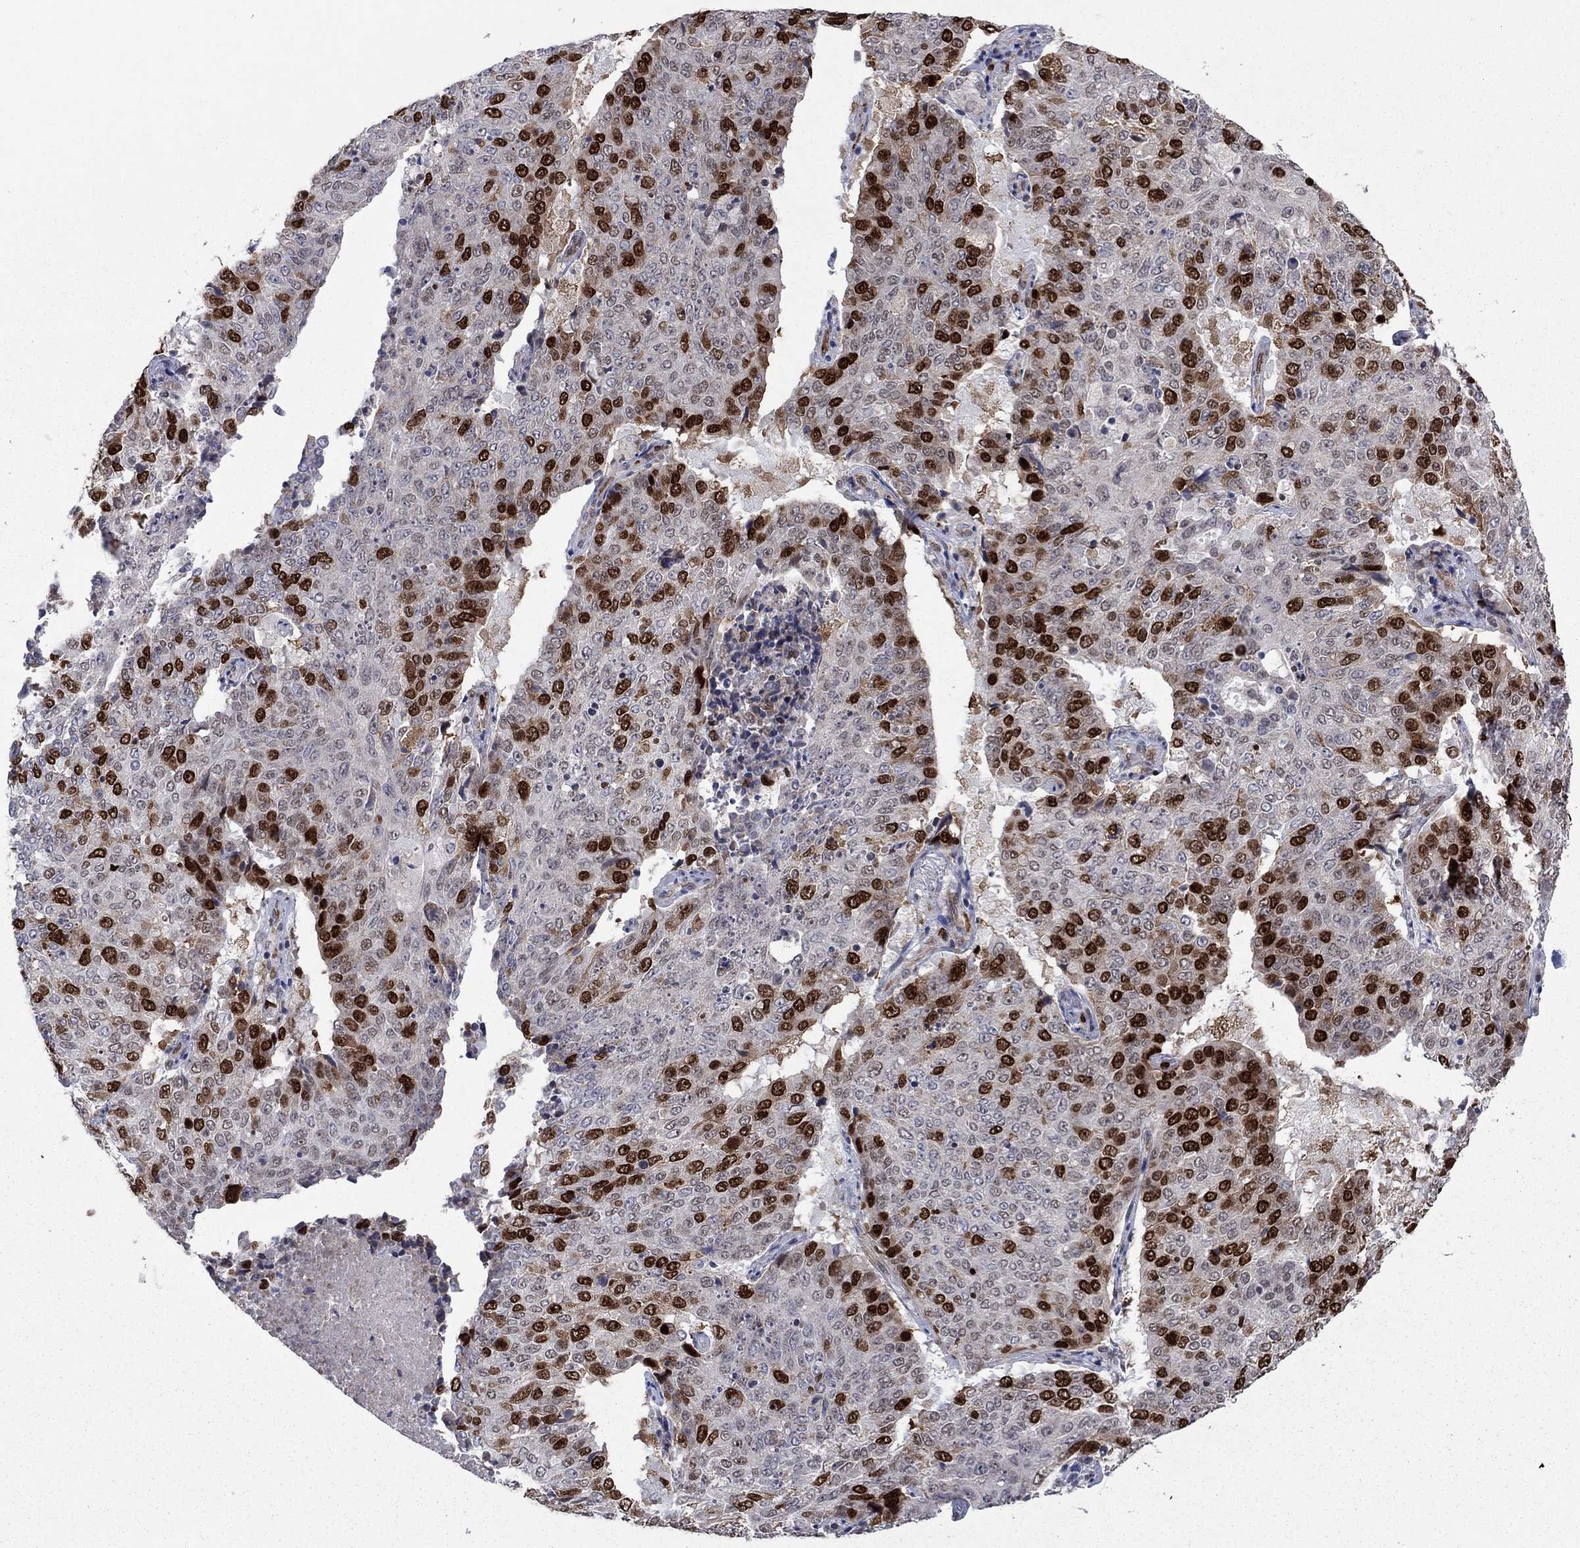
{"staining": {"intensity": "strong", "quantity": "25%-75%", "location": "nuclear"}, "tissue": "lung cancer", "cell_type": "Tumor cells", "image_type": "cancer", "snomed": [{"axis": "morphology", "description": "Normal tissue, NOS"}, {"axis": "morphology", "description": "Squamous cell carcinoma, NOS"}, {"axis": "topography", "description": "Bronchus"}, {"axis": "topography", "description": "Lung"}], "caption": "Human lung cancer stained for a protein (brown) displays strong nuclear positive staining in about 25%-75% of tumor cells.", "gene": "CDCA5", "patient": {"sex": "male", "age": 64}}